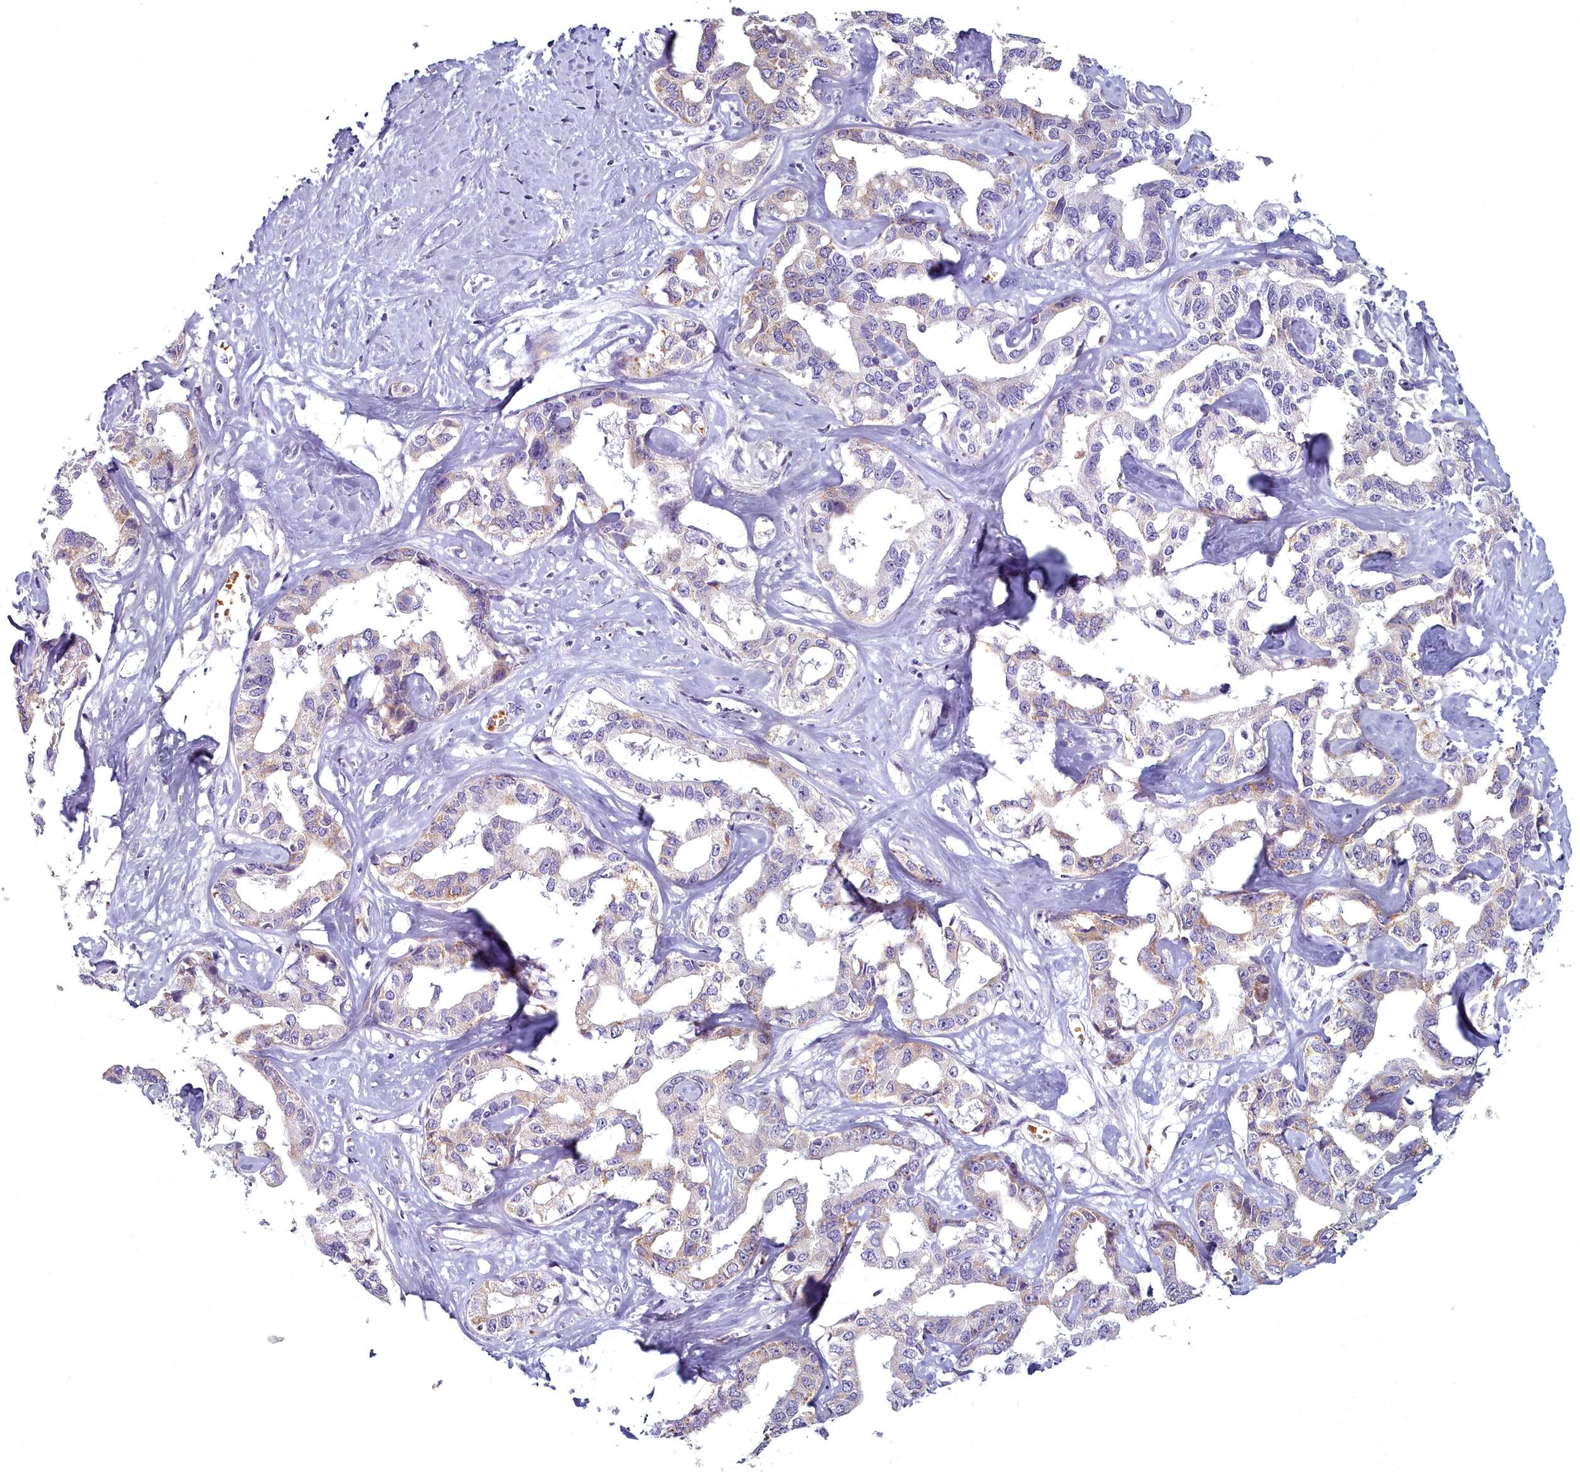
{"staining": {"intensity": "weak", "quantity": "<25%", "location": "cytoplasmic/membranous"}, "tissue": "liver cancer", "cell_type": "Tumor cells", "image_type": "cancer", "snomed": [{"axis": "morphology", "description": "Cholangiocarcinoma"}, {"axis": "topography", "description": "Liver"}], "caption": "IHC of human cholangiocarcinoma (liver) demonstrates no positivity in tumor cells.", "gene": "ARL15", "patient": {"sex": "male", "age": 59}}